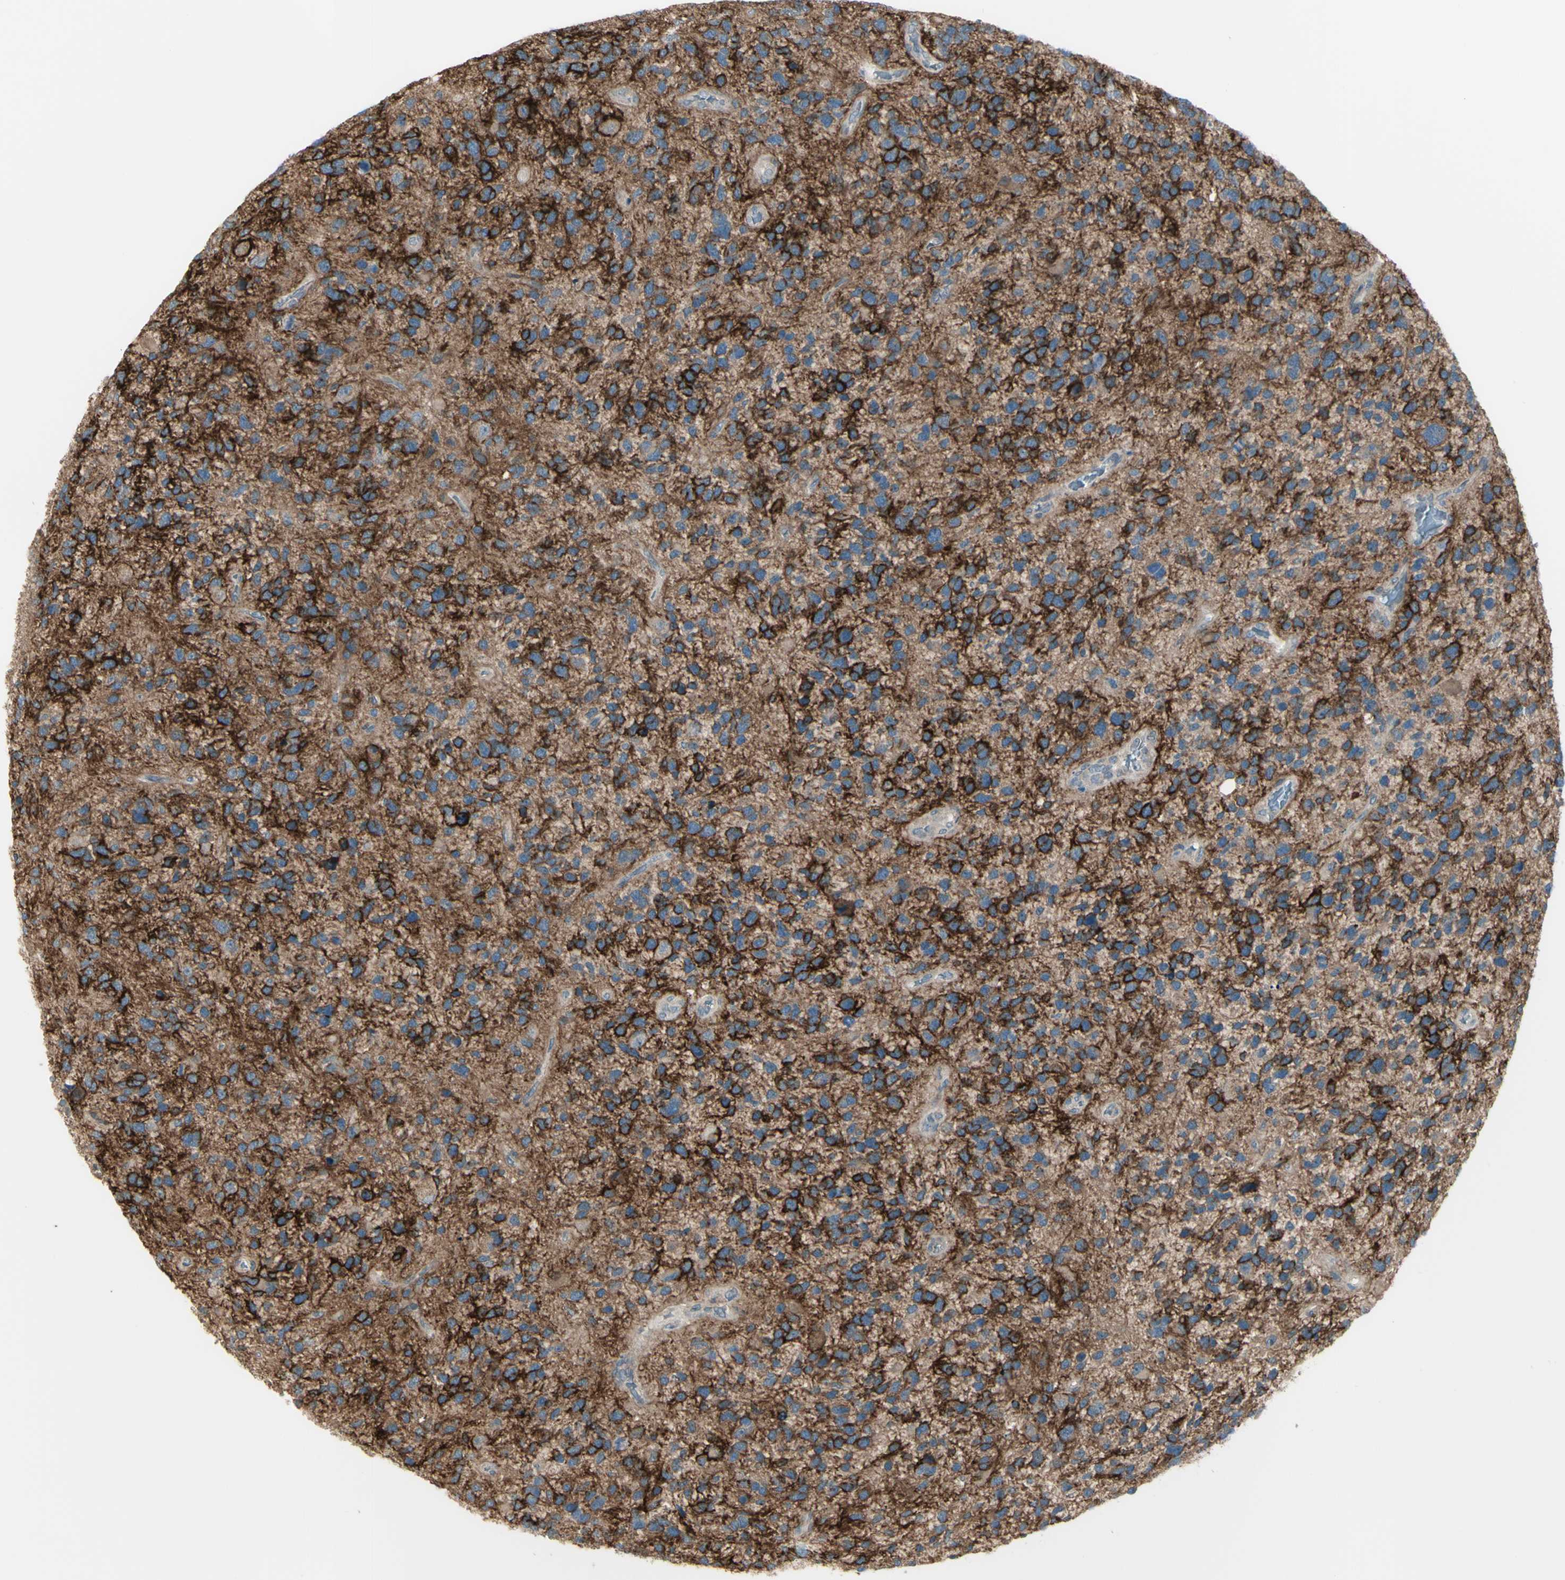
{"staining": {"intensity": "strong", "quantity": ">75%", "location": "cytoplasmic/membranous"}, "tissue": "glioma", "cell_type": "Tumor cells", "image_type": "cancer", "snomed": [{"axis": "morphology", "description": "Glioma, malignant, High grade"}, {"axis": "topography", "description": "Brain"}], "caption": "The micrograph exhibits immunohistochemical staining of glioma. There is strong cytoplasmic/membranous positivity is present in approximately >75% of tumor cells.", "gene": "NAXD", "patient": {"sex": "female", "age": 58}}